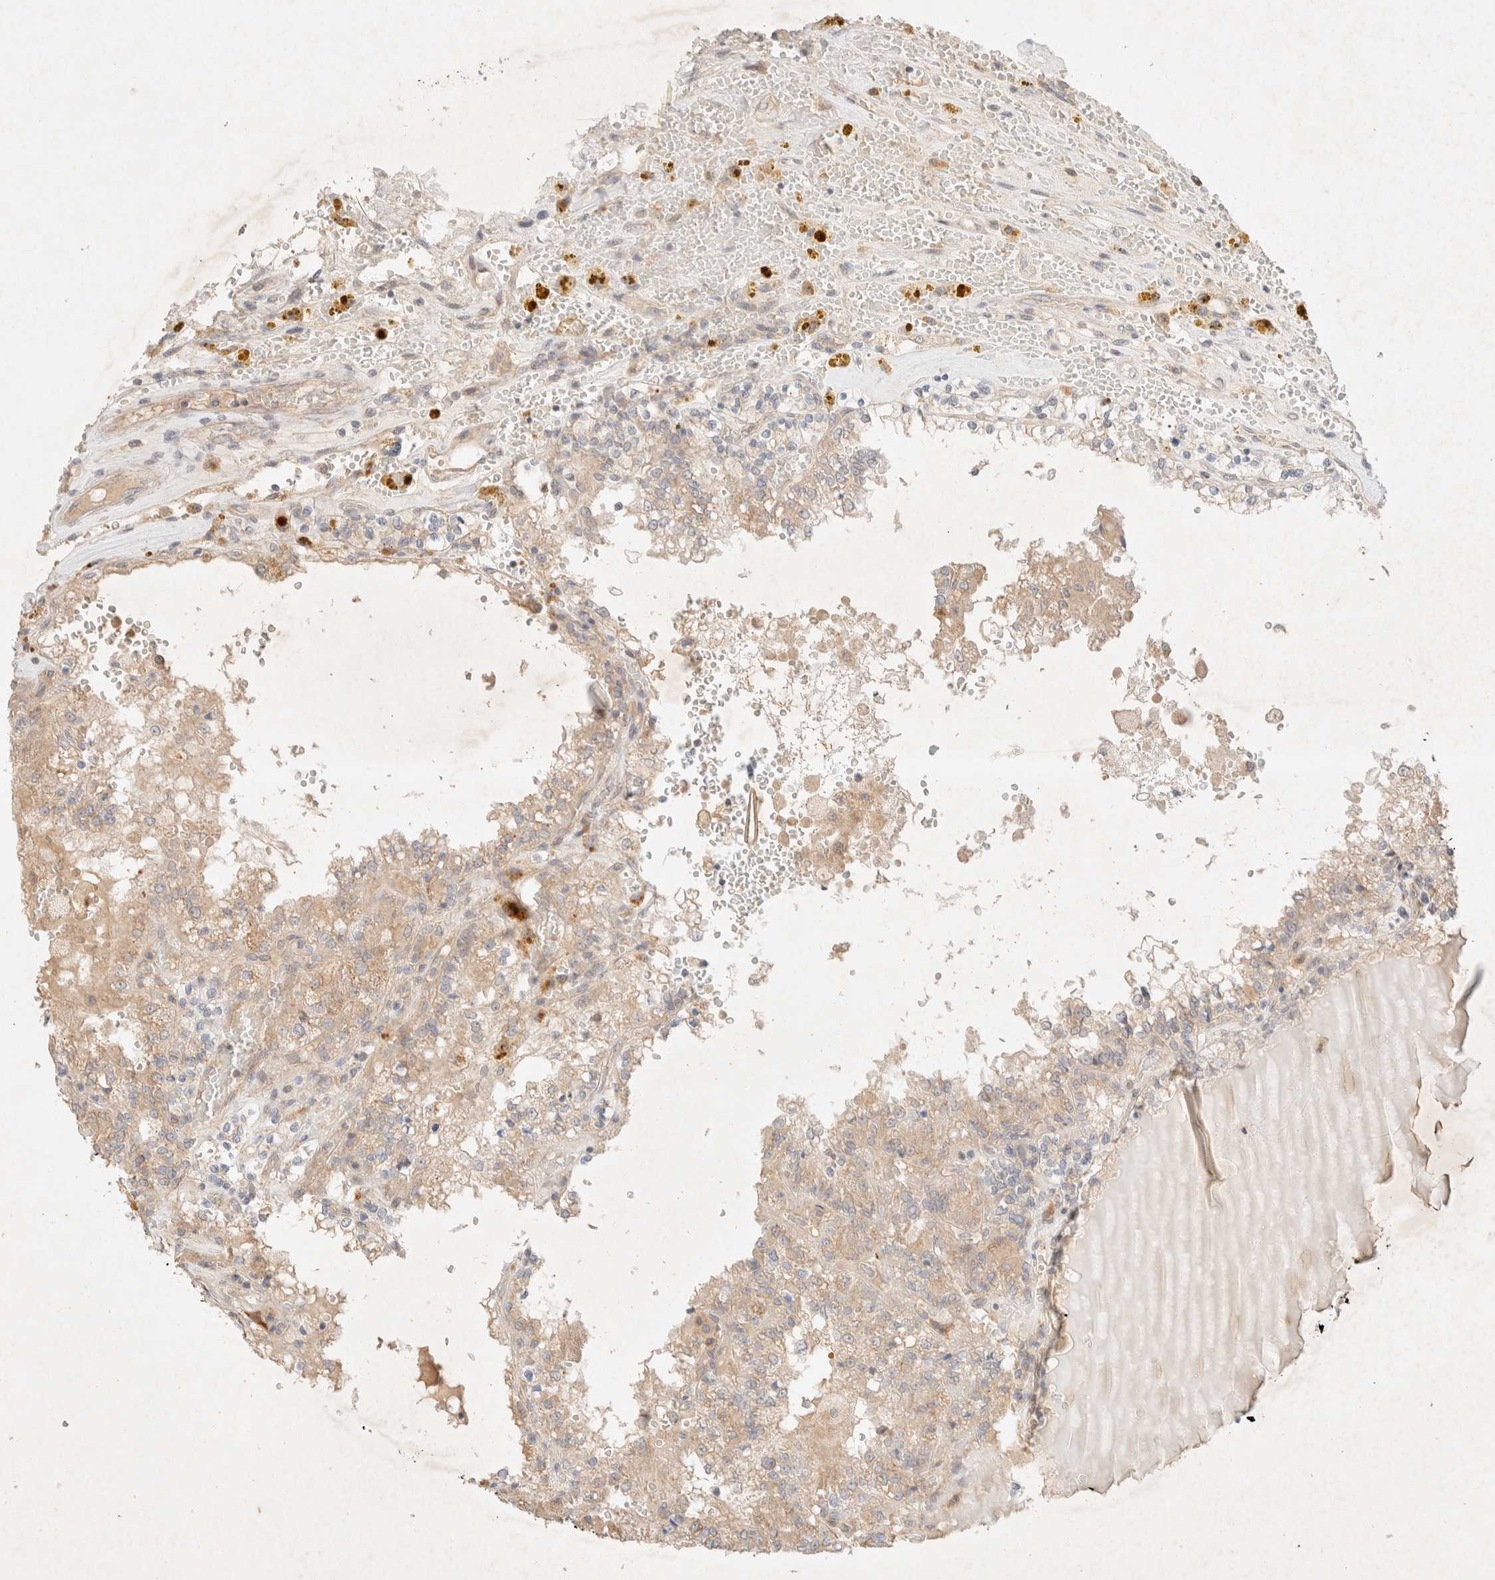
{"staining": {"intensity": "moderate", "quantity": ">75%", "location": "cytoplasmic/membranous"}, "tissue": "renal cancer", "cell_type": "Tumor cells", "image_type": "cancer", "snomed": [{"axis": "morphology", "description": "Adenocarcinoma, NOS"}, {"axis": "topography", "description": "Kidney"}], "caption": "Protein staining demonstrates moderate cytoplasmic/membranous positivity in about >75% of tumor cells in renal cancer (adenocarcinoma).", "gene": "SGSM2", "patient": {"sex": "female", "age": 56}}